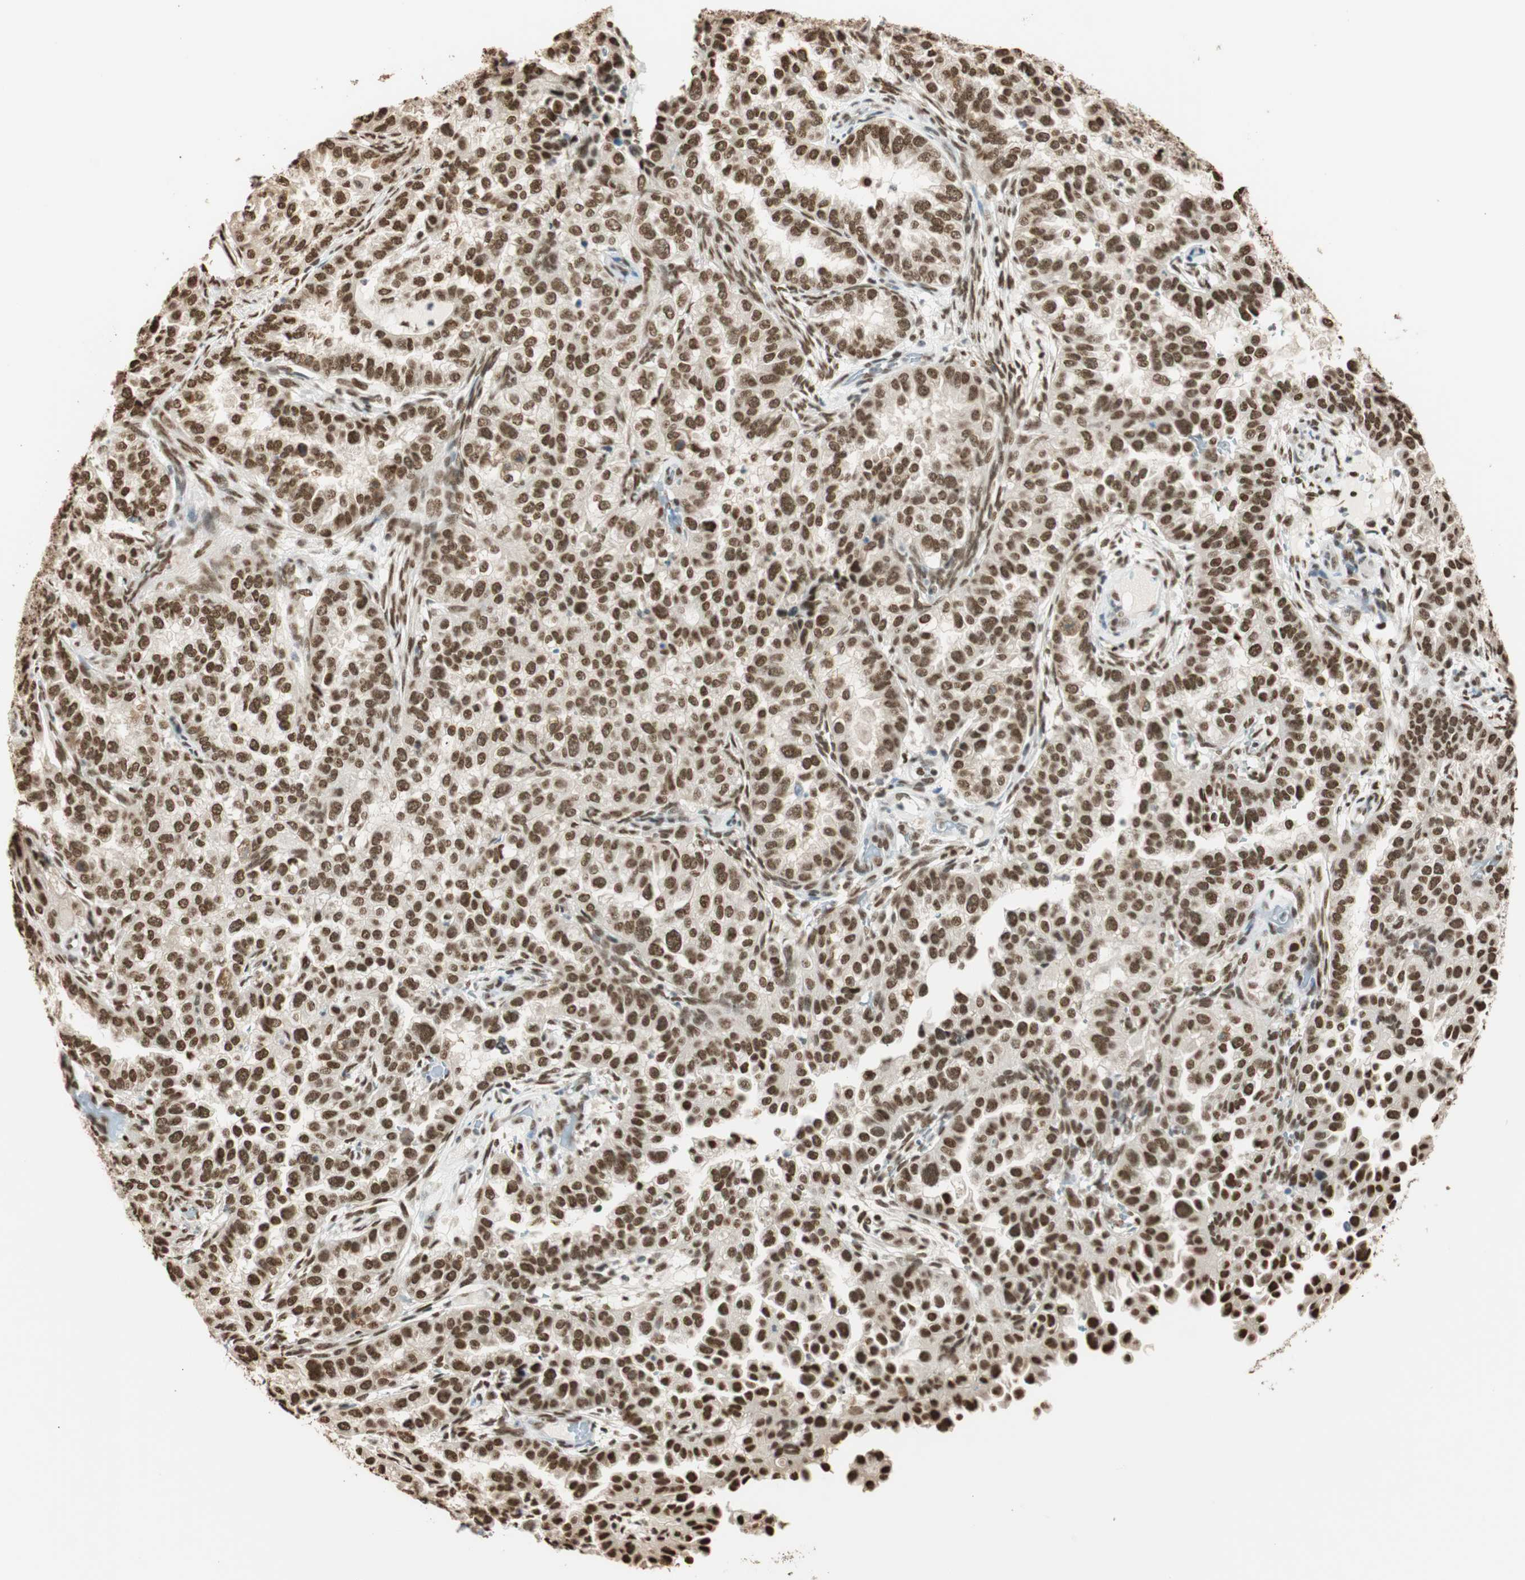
{"staining": {"intensity": "moderate", "quantity": ">75%", "location": "nuclear"}, "tissue": "endometrial cancer", "cell_type": "Tumor cells", "image_type": "cancer", "snomed": [{"axis": "morphology", "description": "Adenocarcinoma, NOS"}, {"axis": "topography", "description": "Endometrium"}], "caption": "Brown immunohistochemical staining in endometrial cancer (adenocarcinoma) demonstrates moderate nuclear positivity in approximately >75% of tumor cells. (DAB (3,3'-diaminobenzidine) IHC with brightfield microscopy, high magnification).", "gene": "FANCG", "patient": {"sex": "female", "age": 85}}